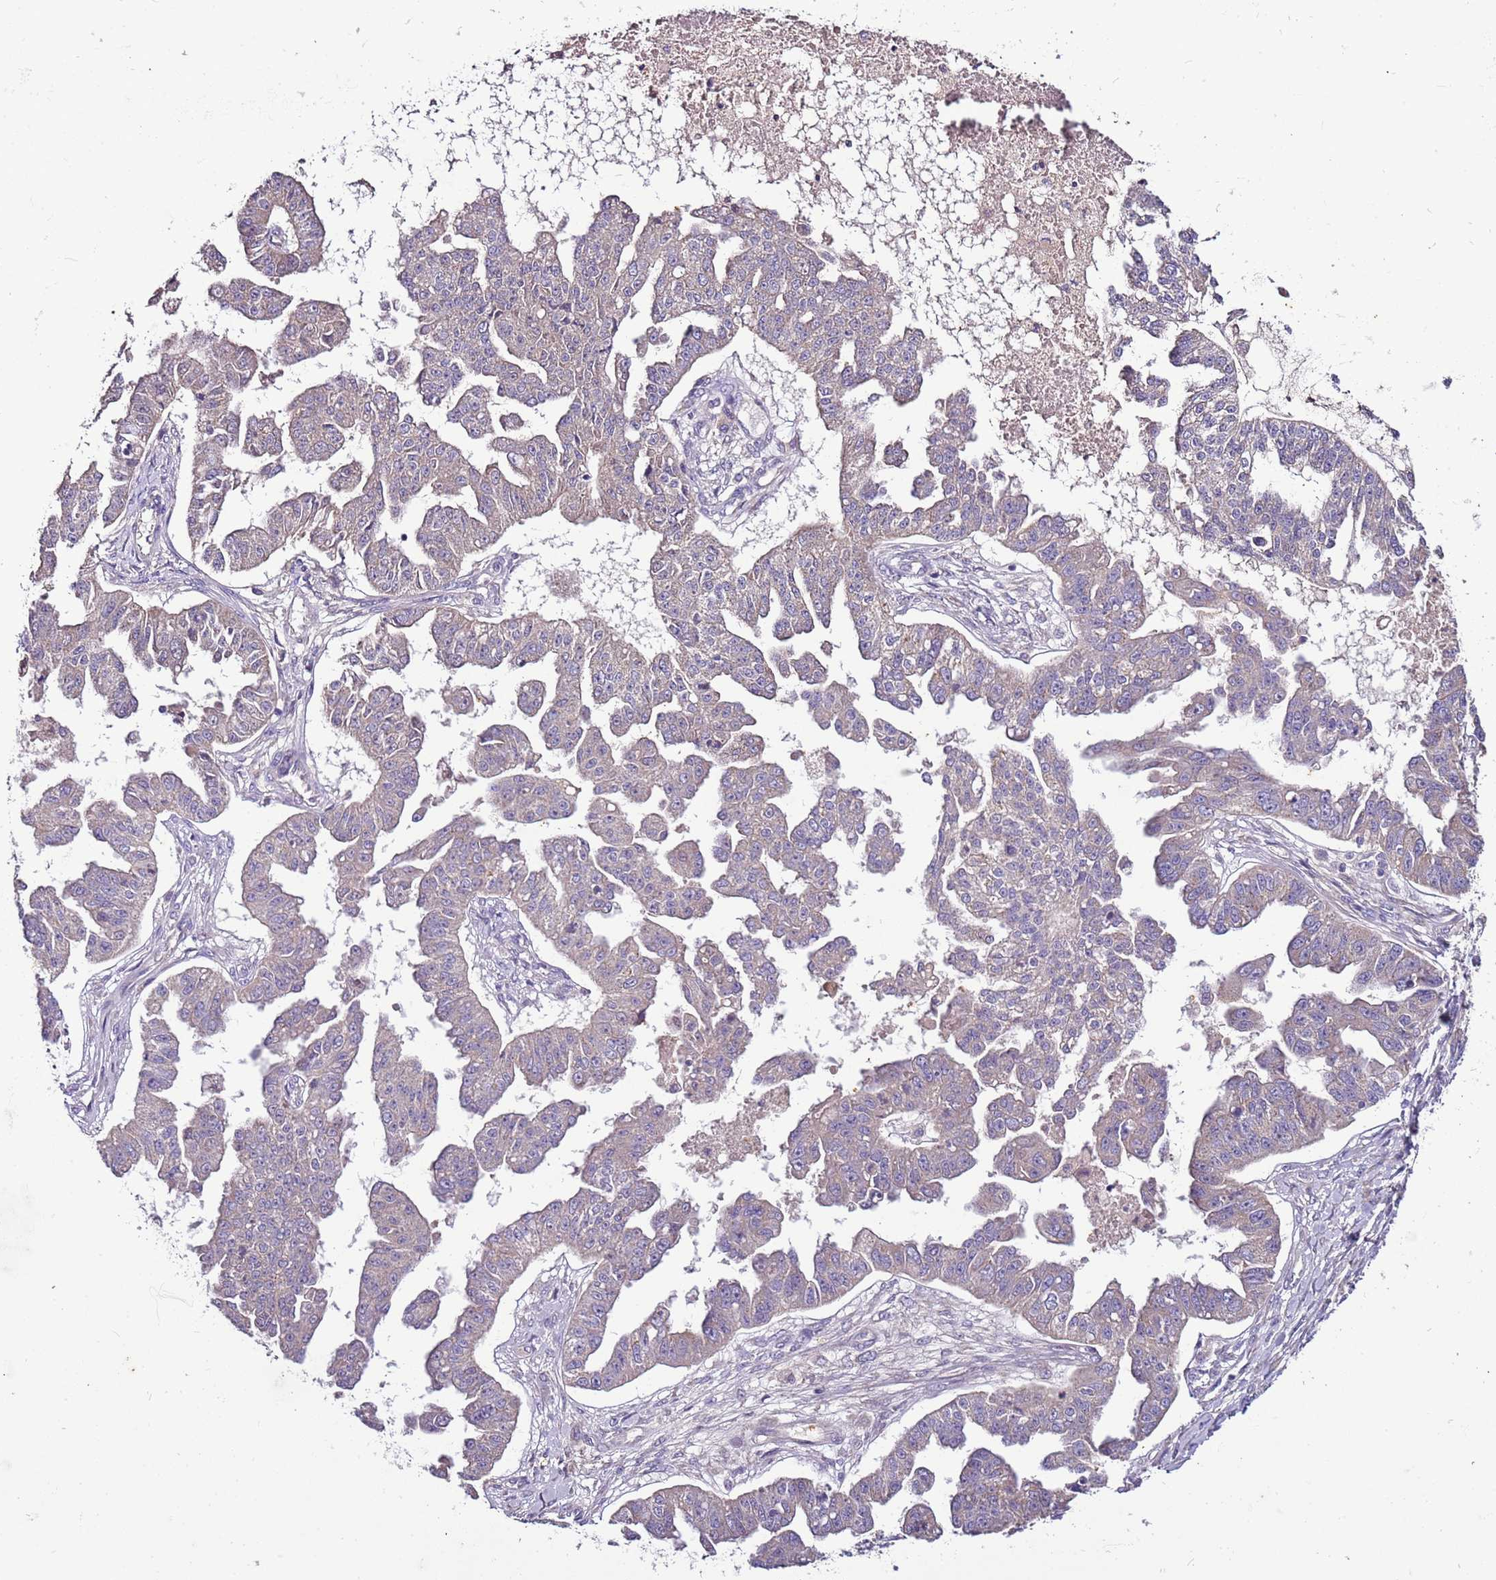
{"staining": {"intensity": "negative", "quantity": "none", "location": "none"}, "tissue": "ovarian cancer", "cell_type": "Tumor cells", "image_type": "cancer", "snomed": [{"axis": "morphology", "description": "Cystadenocarcinoma, serous, NOS"}, {"axis": "topography", "description": "Ovary"}], "caption": "Immunohistochemistry (IHC) of human ovarian cancer (serous cystadenocarcinoma) demonstrates no positivity in tumor cells.", "gene": "FAM20A", "patient": {"sex": "female", "age": 58}}